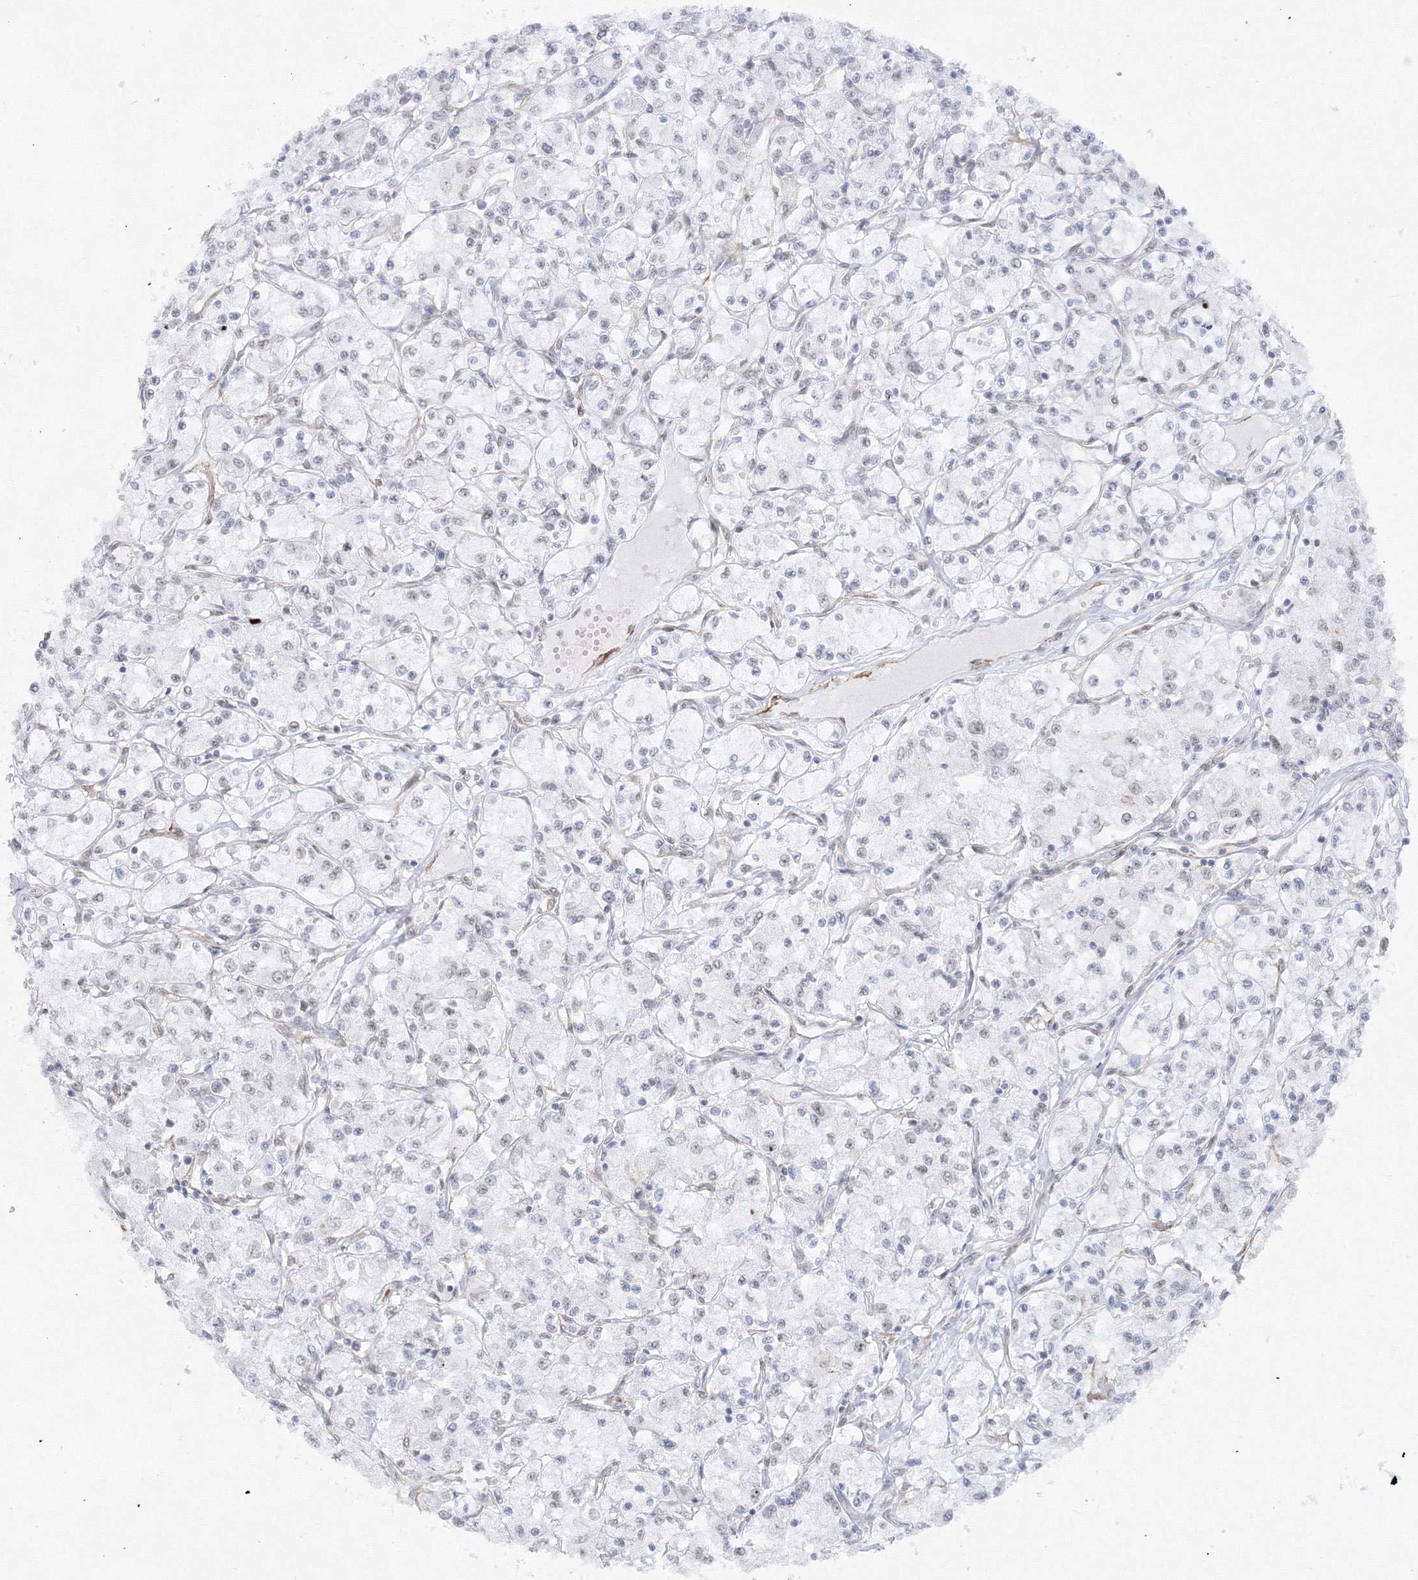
{"staining": {"intensity": "negative", "quantity": "none", "location": "none"}, "tissue": "renal cancer", "cell_type": "Tumor cells", "image_type": "cancer", "snomed": [{"axis": "morphology", "description": "Adenocarcinoma, NOS"}, {"axis": "topography", "description": "Kidney"}], "caption": "Immunohistochemical staining of renal adenocarcinoma reveals no significant expression in tumor cells. The staining is performed using DAB (3,3'-diaminobenzidine) brown chromogen with nuclei counter-stained in using hematoxylin.", "gene": "ZNF638", "patient": {"sex": "female", "age": 59}}